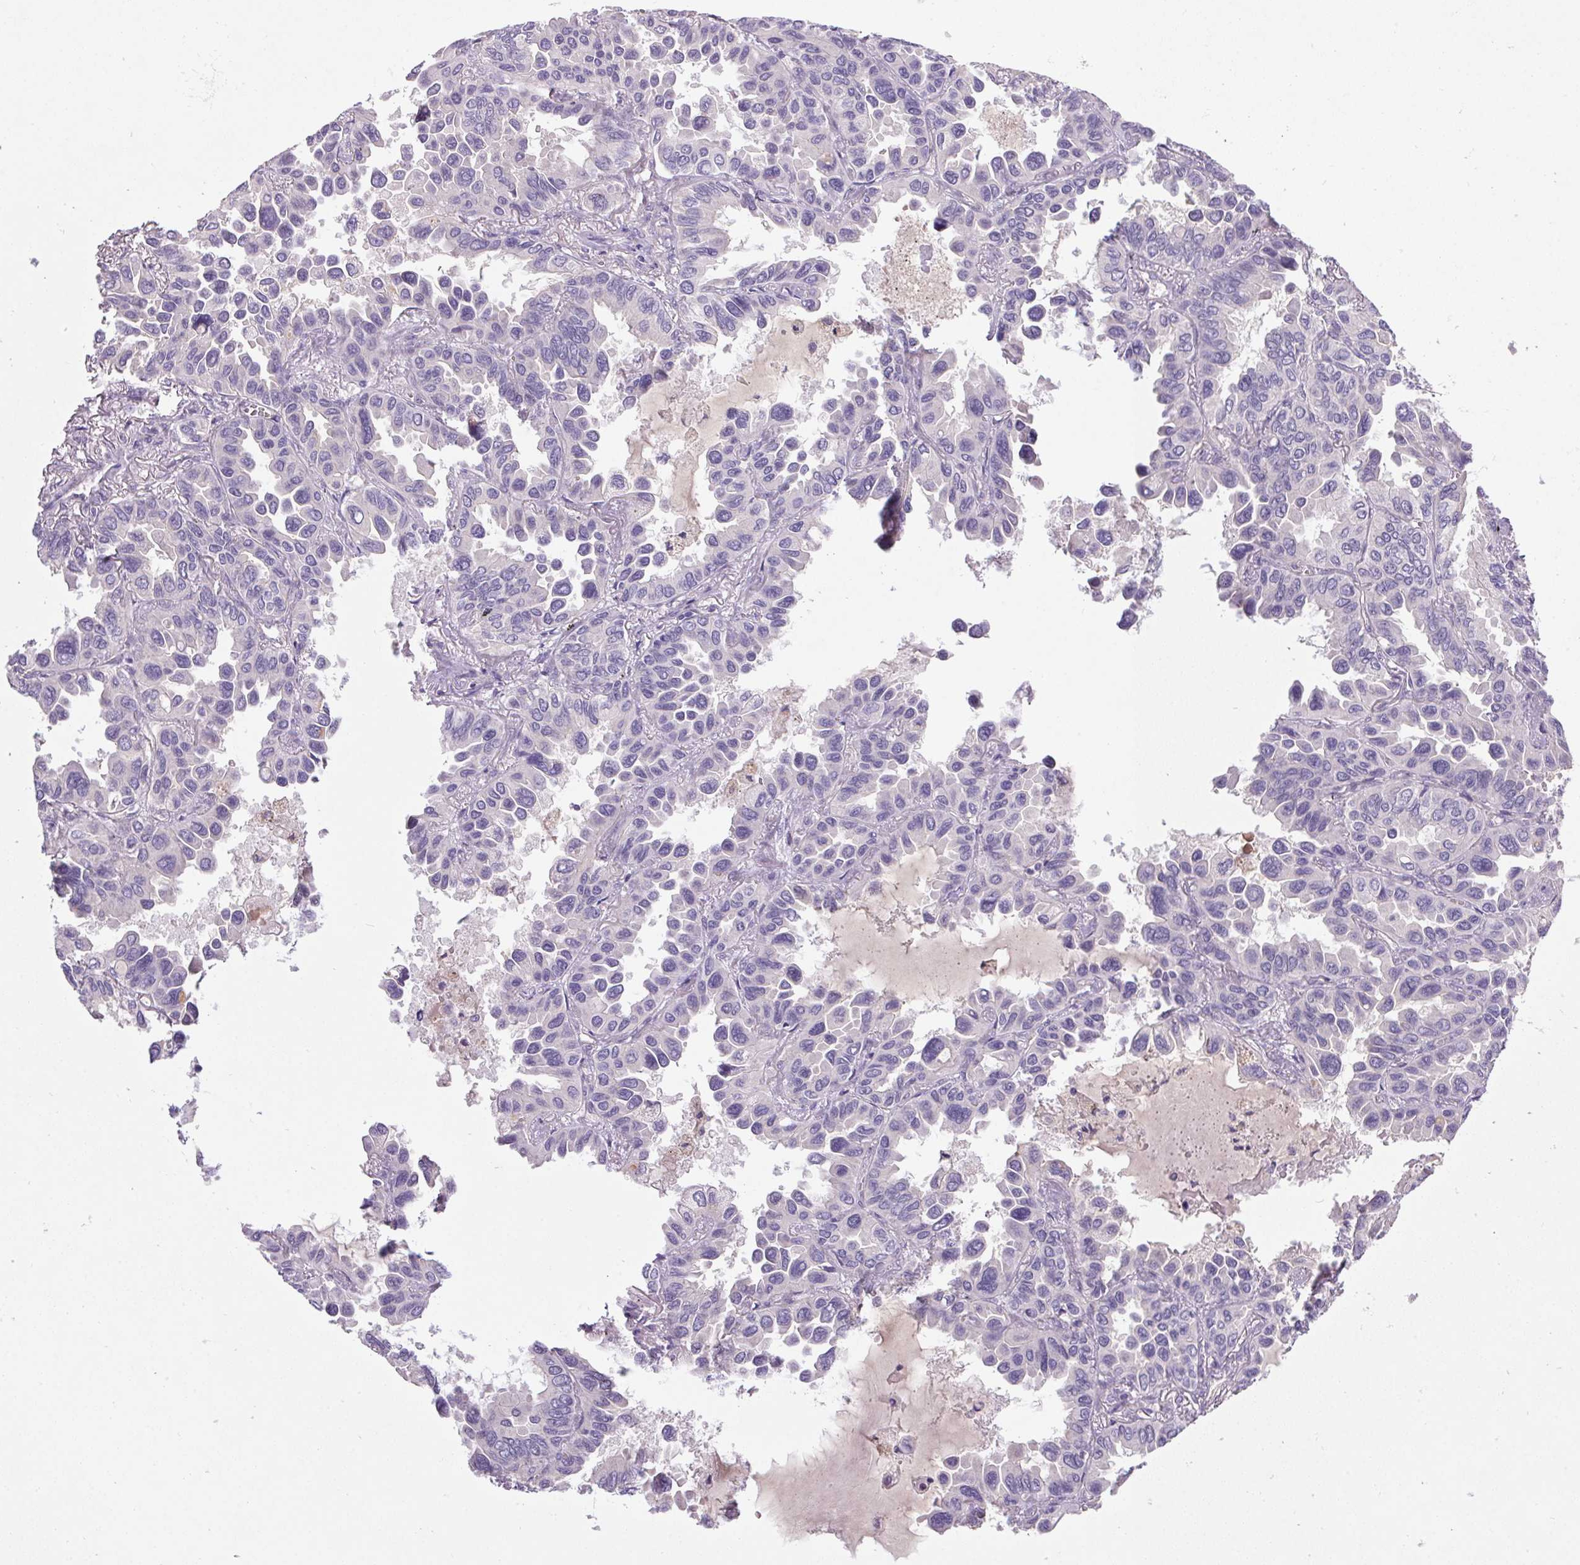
{"staining": {"intensity": "negative", "quantity": "none", "location": "none"}, "tissue": "lung cancer", "cell_type": "Tumor cells", "image_type": "cancer", "snomed": [{"axis": "morphology", "description": "Adenocarcinoma, NOS"}, {"axis": "topography", "description": "Lung"}], "caption": "The photomicrograph demonstrates no staining of tumor cells in lung adenocarcinoma.", "gene": "APOC4", "patient": {"sex": "male", "age": 64}}